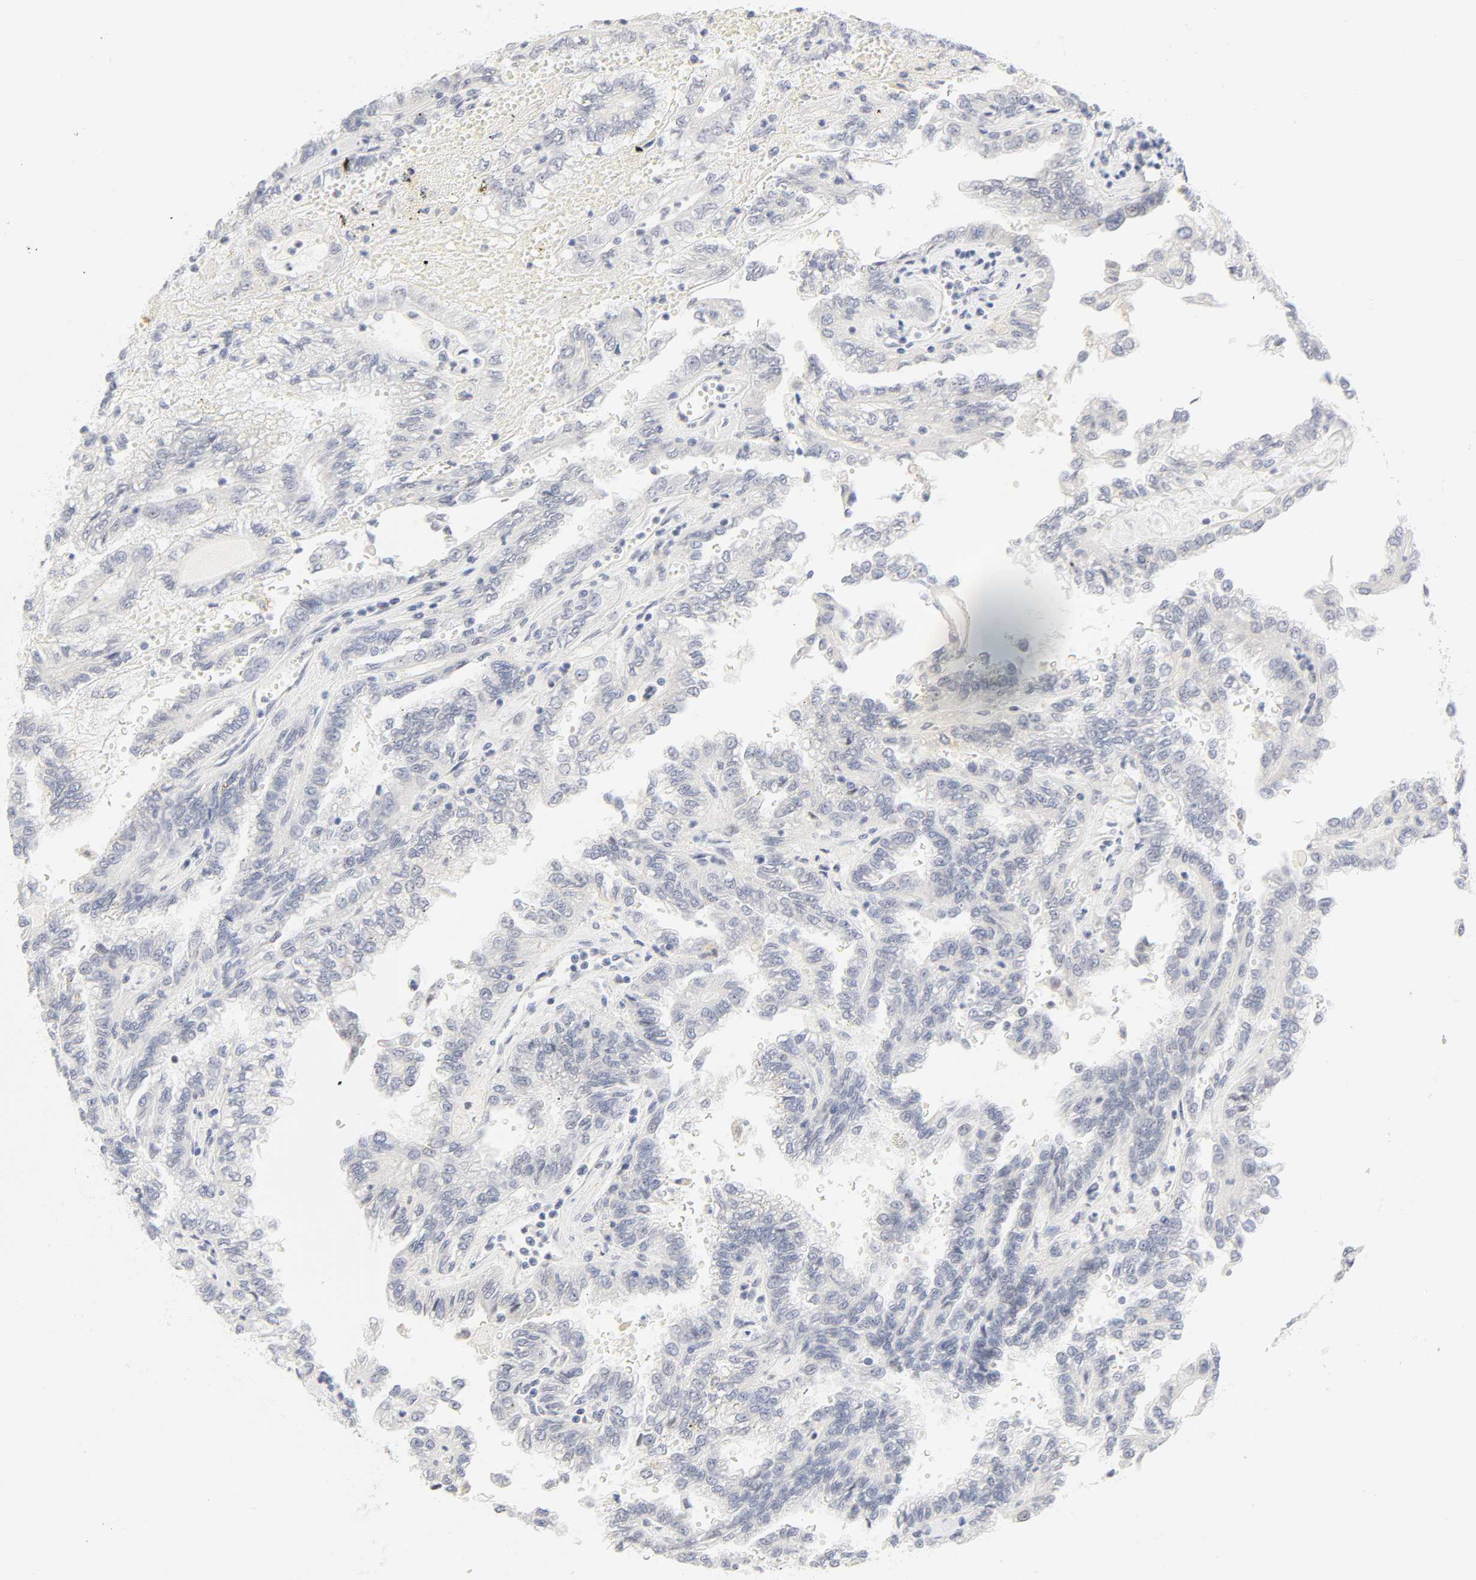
{"staining": {"intensity": "negative", "quantity": "none", "location": "none"}, "tissue": "renal cancer", "cell_type": "Tumor cells", "image_type": "cancer", "snomed": [{"axis": "morphology", "description": "Inflammation, NOS"}, {"axis": "morphology", "description": "Adenocarcinoma, NOS"}, {"axis": "topography", "description": "Kidney"}], "caption": "IHC histopathology image of human renal adenocarcinoma stained for a protein (brown), which exhibits no staining in tumor cells.", "gene": "MNAT1", "patient": {"sex": "male", "age": 68}}